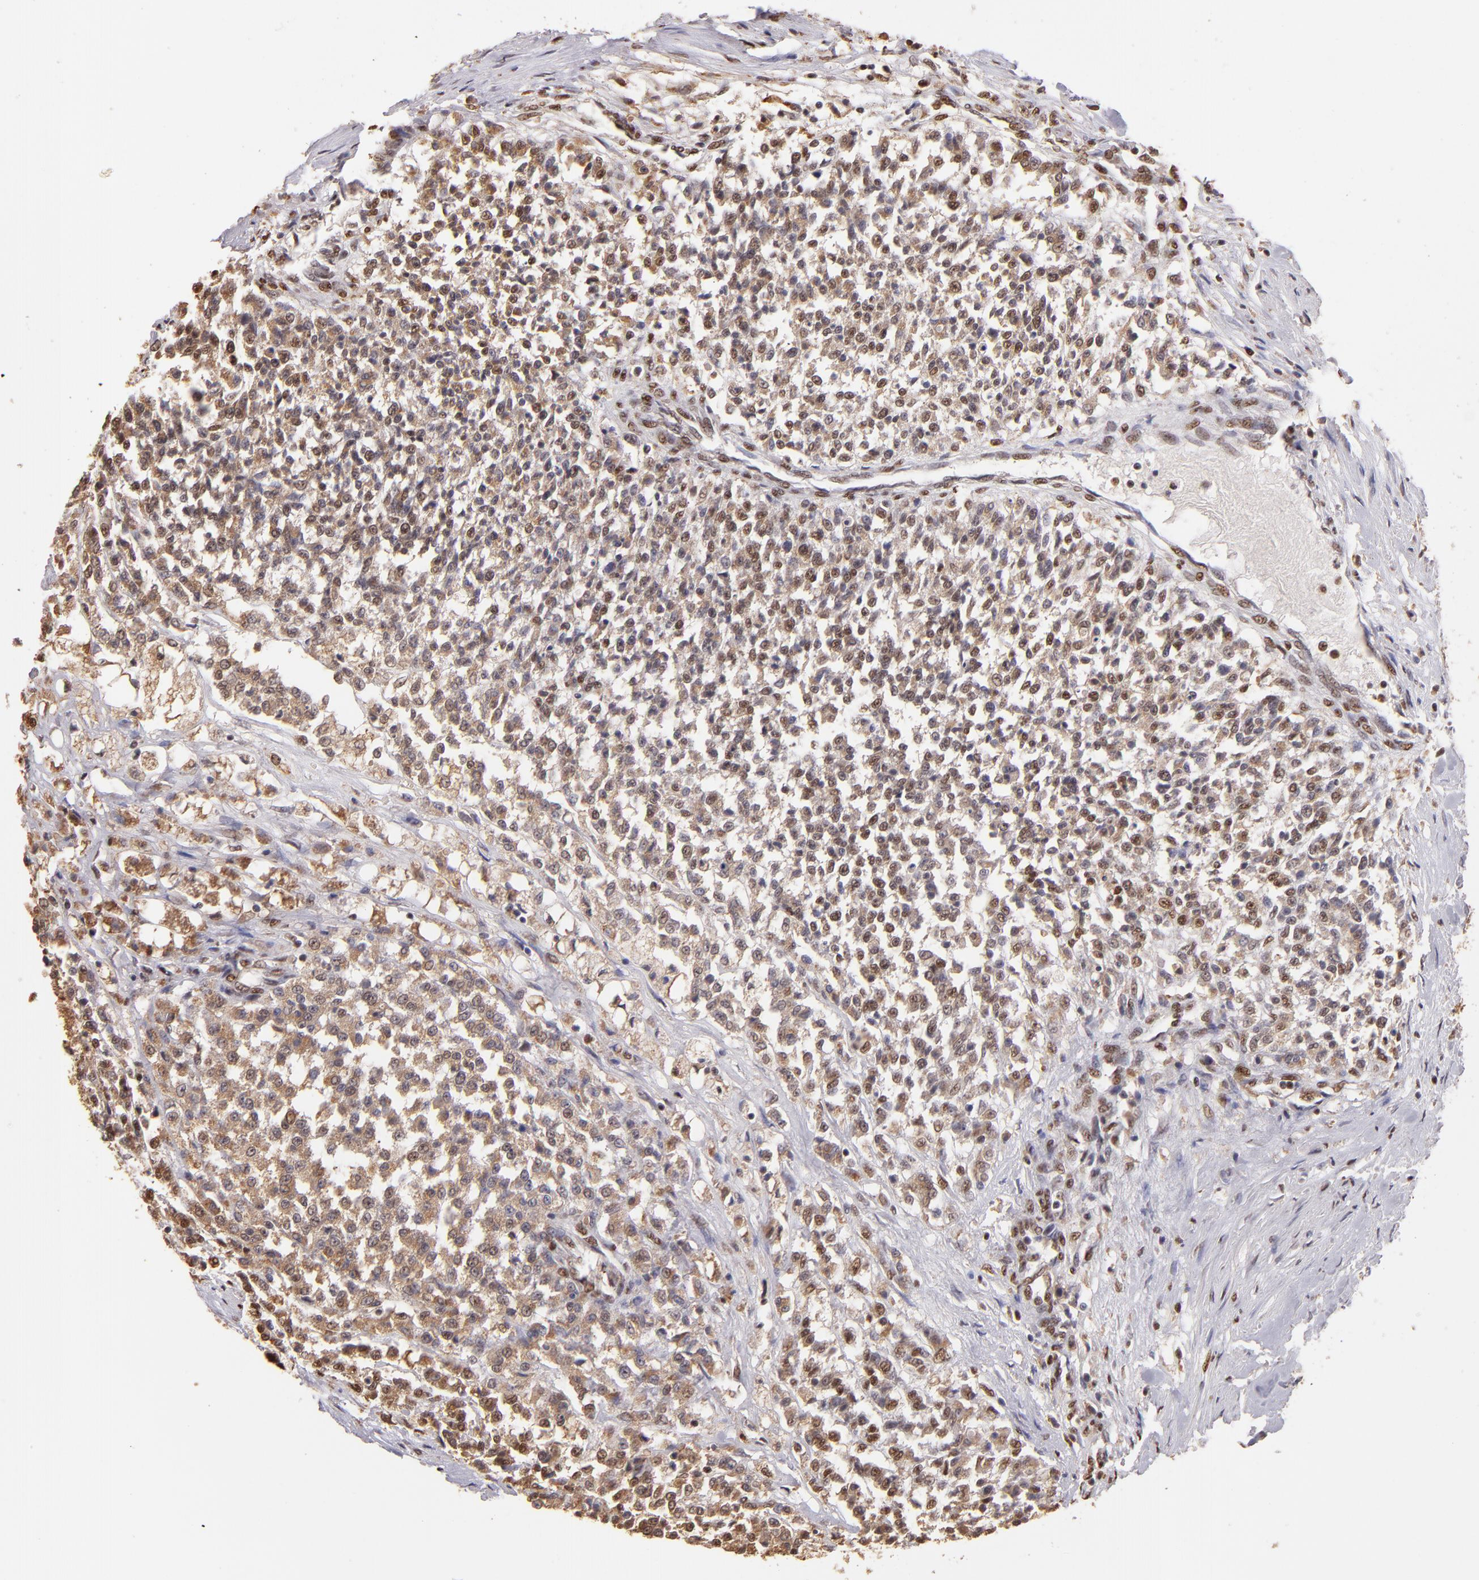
{"staining": {"intensity": "moderate", "quantity": ">75%", "location": "nuclear"}, "tissue": "testis cancer", "cell_type": "Tumor cells", "image_type": "cancer", "snomed": [{"axis": "morphology", "description": "Seminoma, NOS"}, {"axis": "topography", "description": "Testis"}], "caption": "Protein staining shows moderate nuclear positivity in about >75% of tumor cells in seminoma (testis). Immunohistochemistry (ihc) stains the protein of interest in brown and the nuclei are stained blue.", "gene": "SP1", "patient": {"sex": "male", "age": 59}}